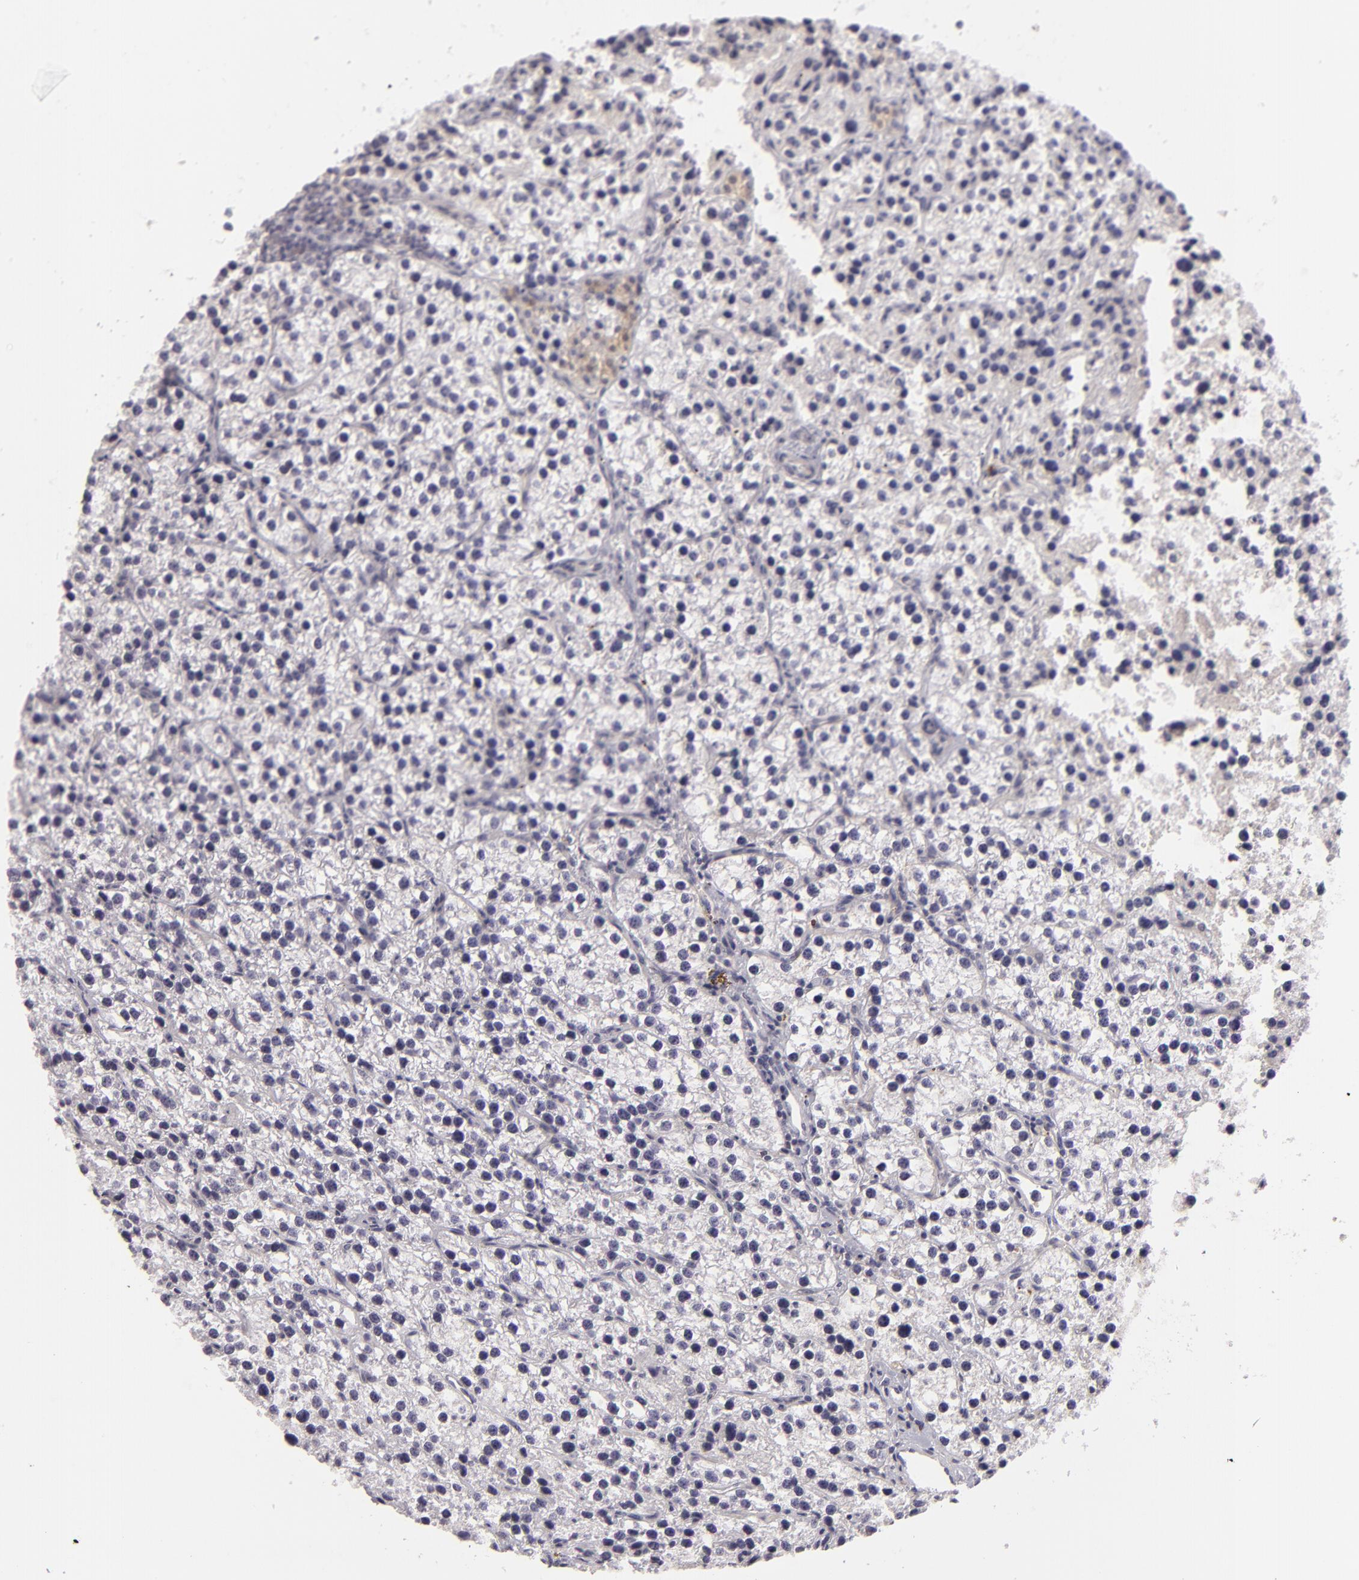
{"staining": {"intensity": "negative", "quantity": "none", "location": "none"}, "tissue": "parathyroid gland", "cell_type": "Glandular cells", "image_type": "normal", "snomed": [{"axis": "morphology", "description": "Normal tissue, NOS"}, {"axis": "topography", "description": "Parathyroid gland"}], "caption": "DAB (3,3'-diaminobenzidine) immunohistochemical staining of normal parathyroid gland demonstrates no significant expression in glandular cells.", "gene": "EFS", "patient": {"sex": "female", "age": 54}}